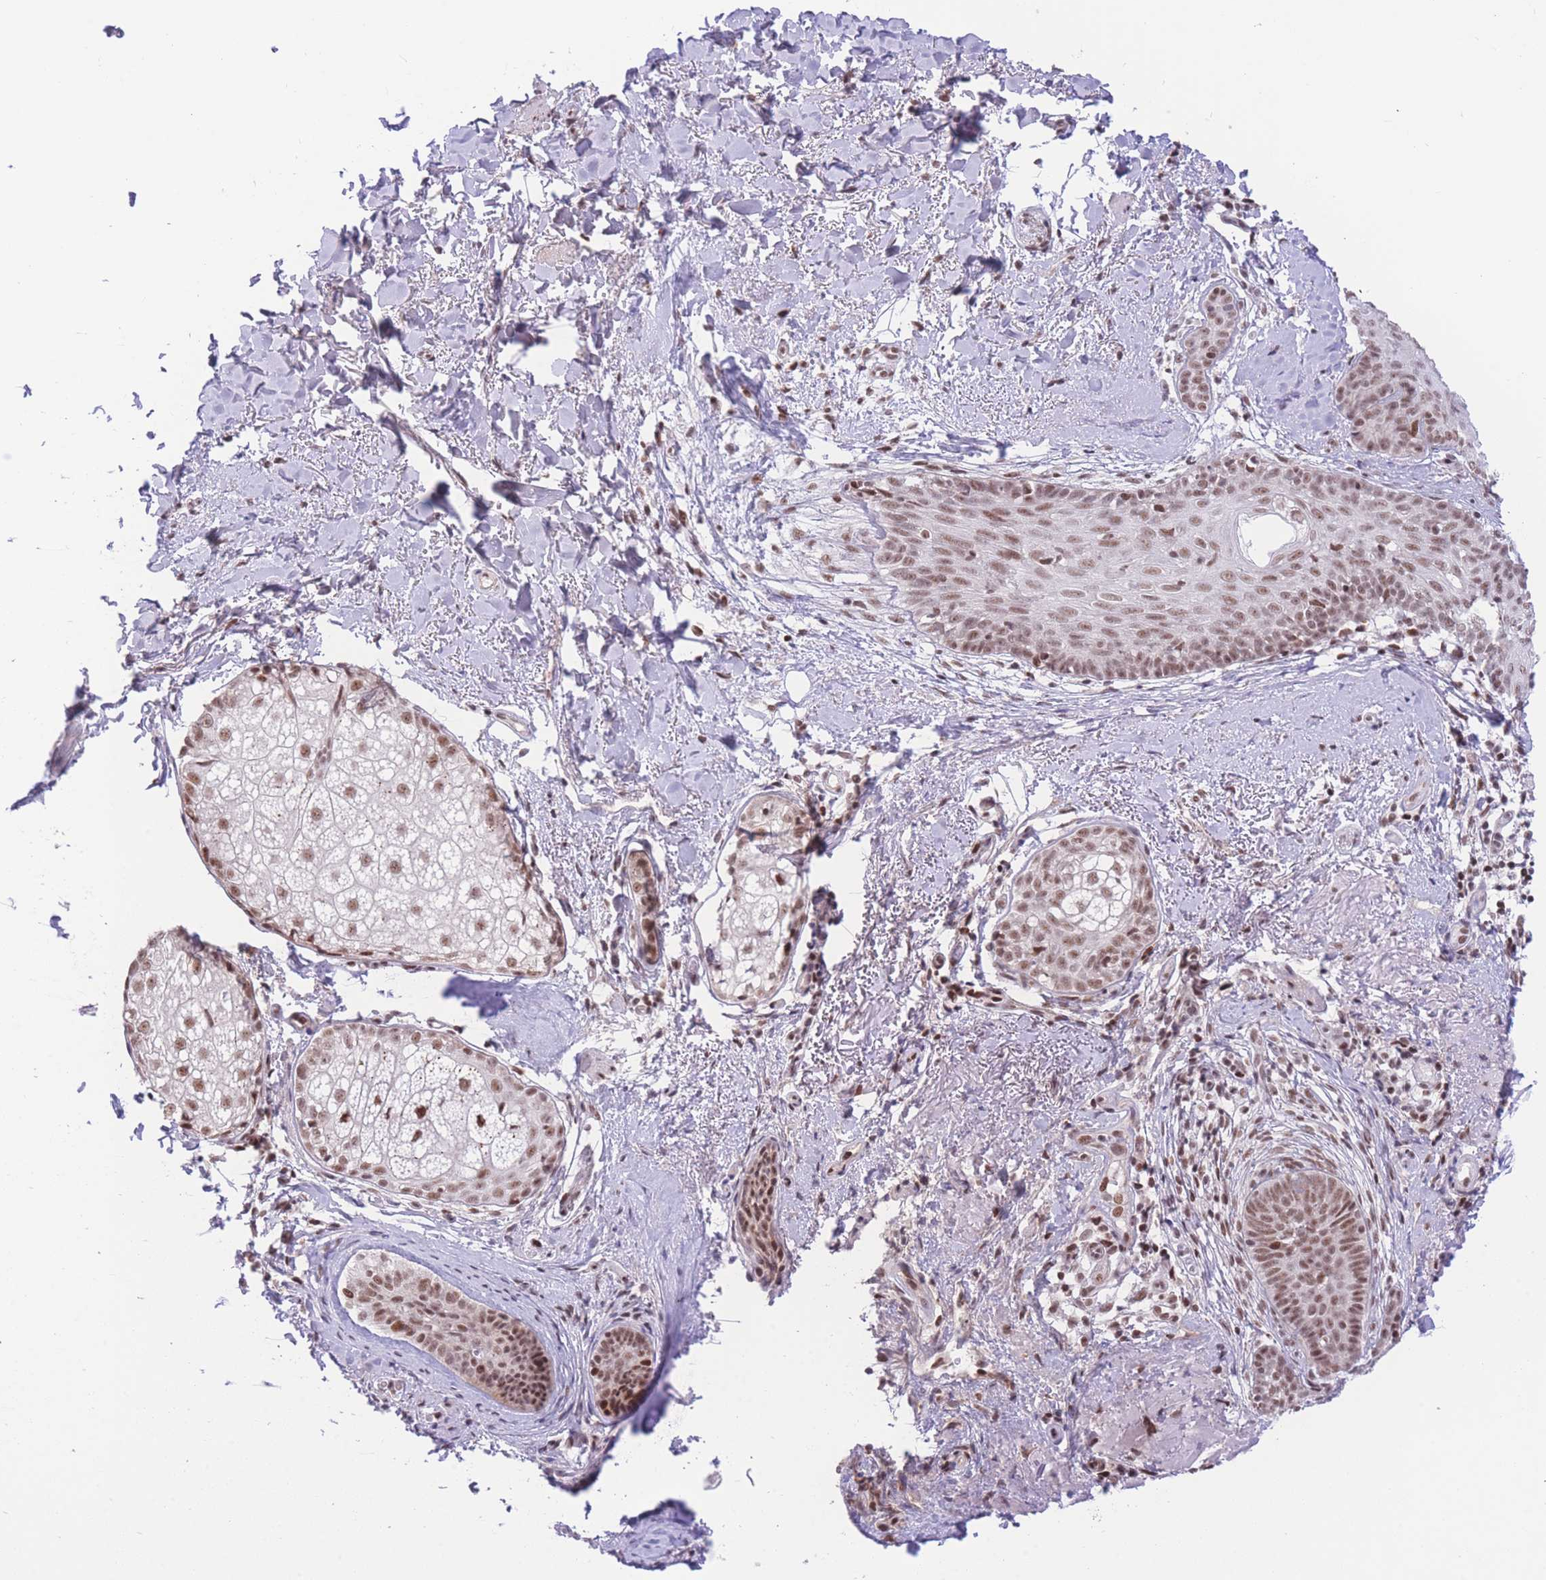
{"staining": {"intensity": "moderate", "quantity": ">75%", "location": "nuclear"}, "tissue": "skin cancer", "cell_type": "Tumor cells", "image_type": "cancer", "snomed": [{"axis": "morphology", "description": "Basal cell carcinoma"}, {"axis": "topography", "description": "Skin"}], "caption": "Skin cancer (basal cell carcinoma) tissue shows moderate nuclear expression in approximately >75% of tumor cells, visualized by immunohistochemistry.", "gene": "PCIF1", "patient": {"sex": "female", "age": 60}}